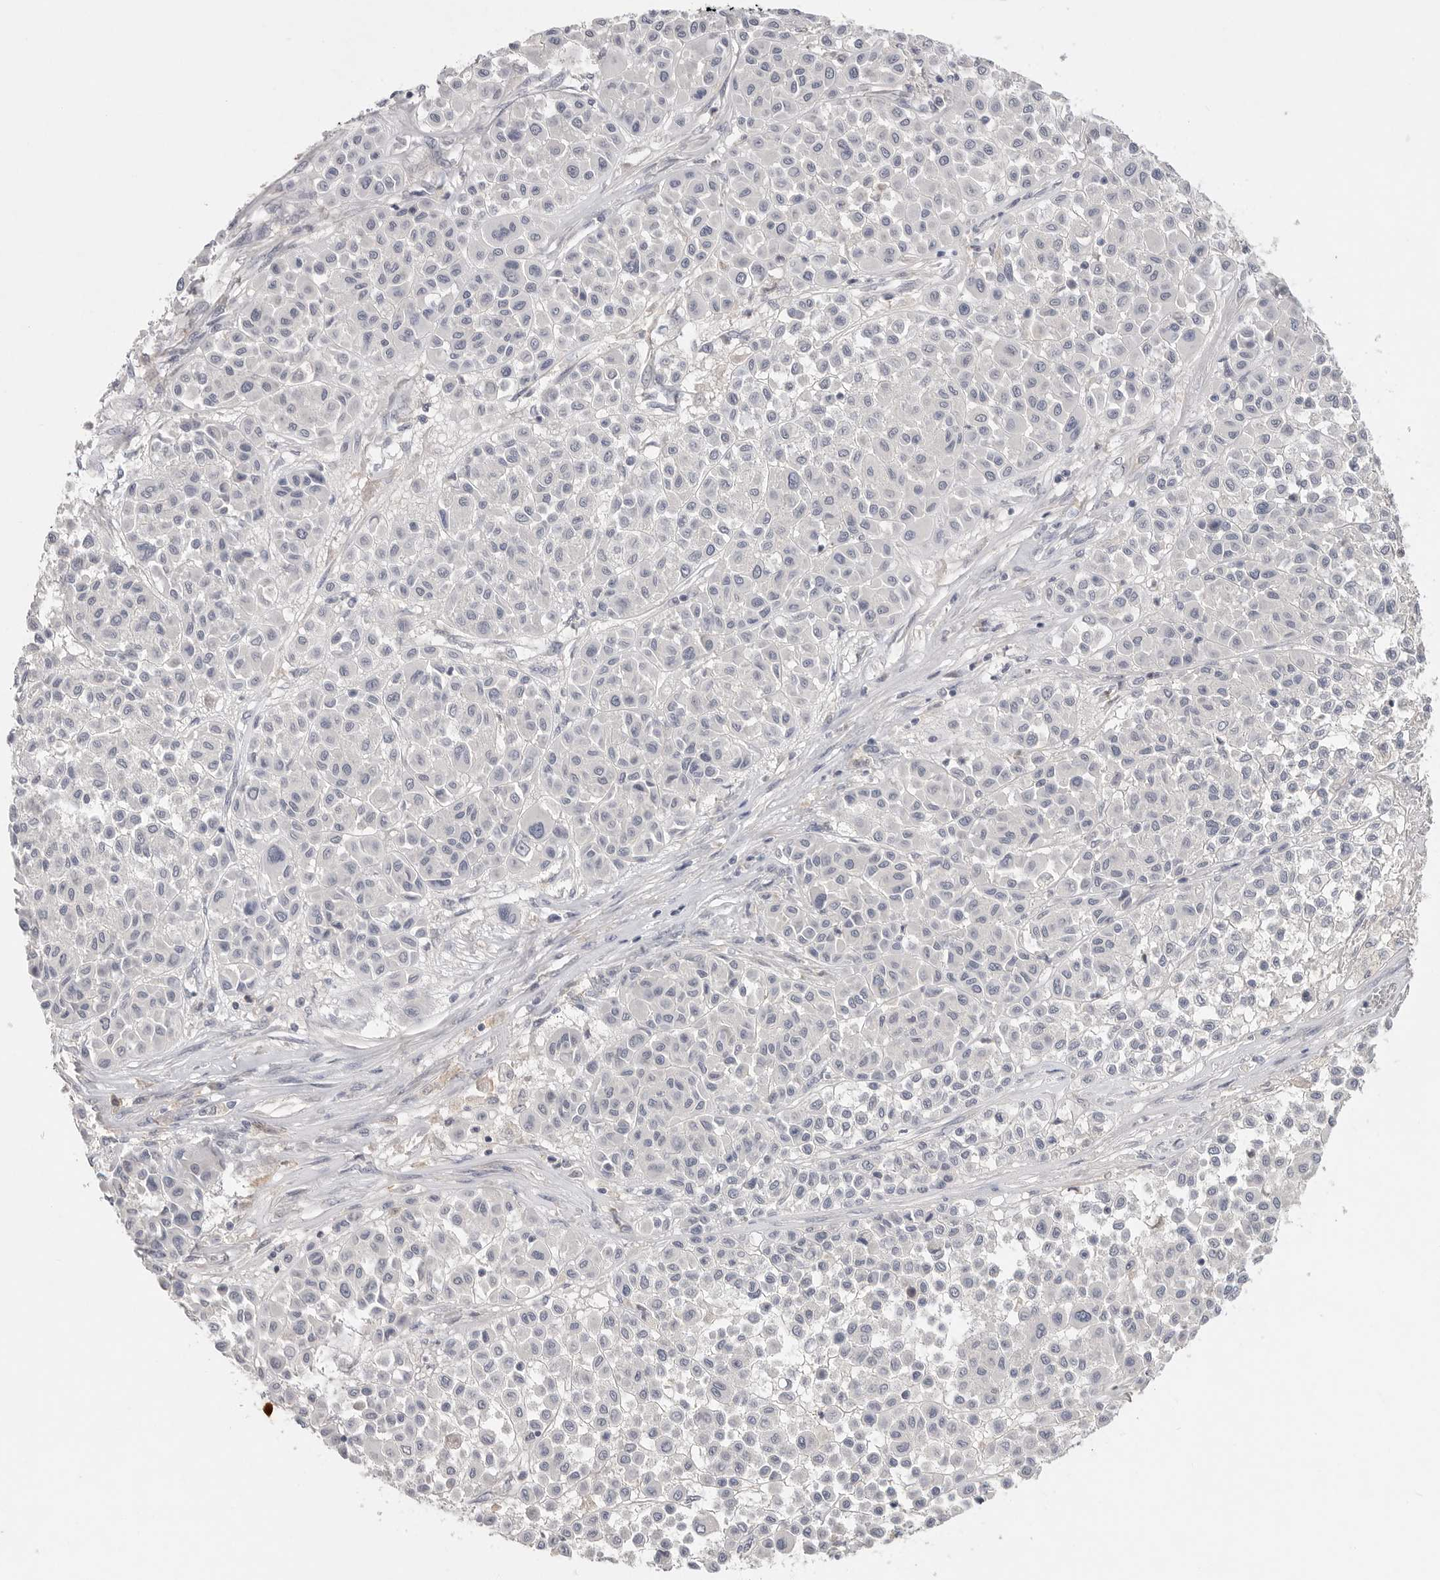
{"staining": {"intensity": "negative", "quantity": "none", "location": "none"}, "tissue": "melanoma", "cell_type": "Tumor cells", "image_type": "cancer", "snomed": [{"axis": "morphology", "description": "Malignant melanoma, Metastatic site"}, {"axis": "topography", "description": "Soft tissue"}], "caption": "DAB (3,3'-diaminobenzidine) immunohistochemical staining of human malignant melanoma (metastatic site) demonstrates no significant expression in tumor cells.", "gene": "ITGAD", "patient": {"sex": "male", "age": 41}}